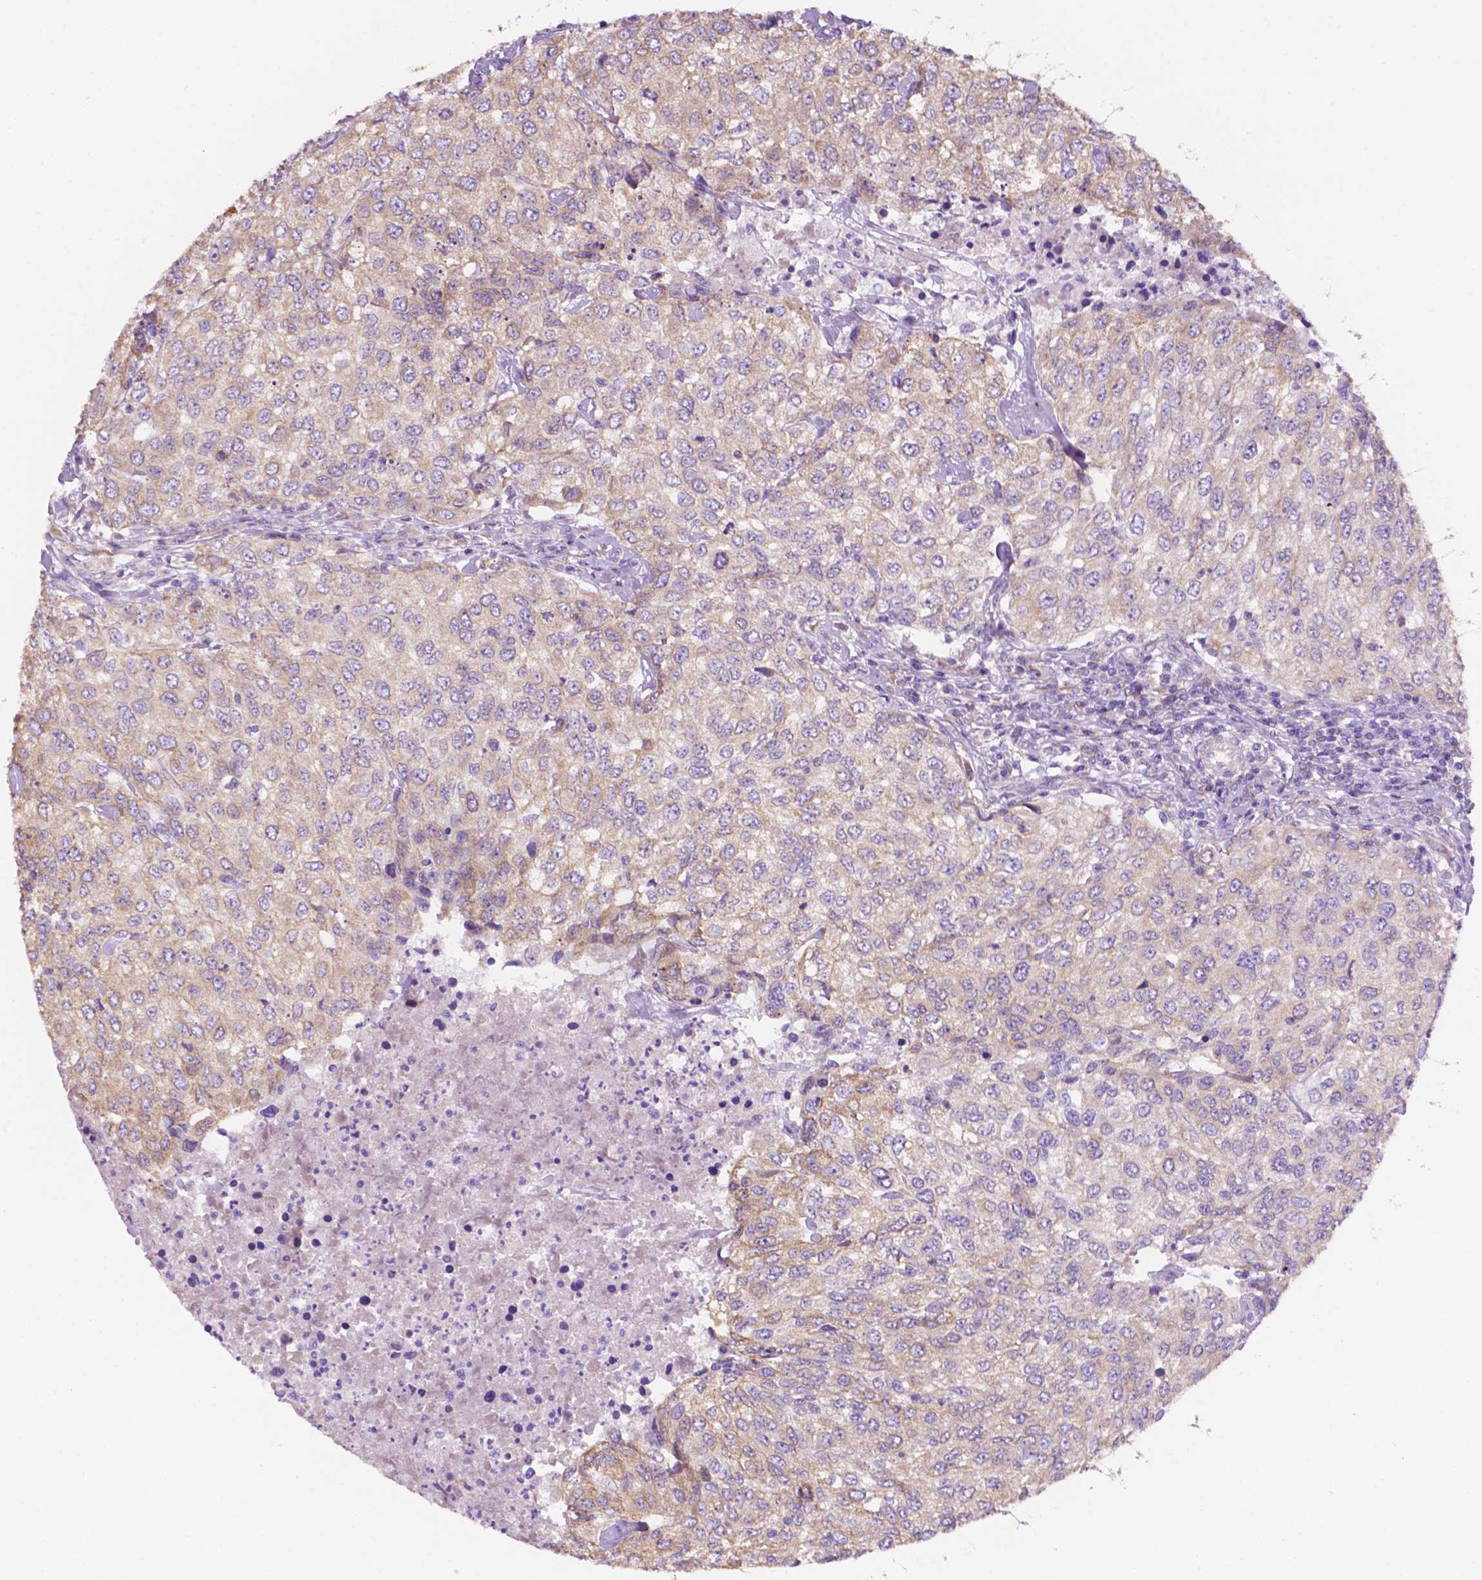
{"staining": {"intensity": "weak", "quantity": "25%-75%", "location": "cytoplasmic/membranous"}, "tissue": "urothelial cancer", "cell_type": "Tumor cells", "image_type": "cancer", "snomed": [{"axis": "morphology", "description": "Urothelial carcinoma, High grade"}, {"axis": "topography", "description": "Urinary bladder"}], "caption": "A brown stain highlights weak cytoplasmic/membranous expression of a protein in urothelial cancer tumor cells. (brown staining indicates protein expression, while blue staining denotes nuclei).", "gene": "CEACAM7", "patient": {"sex": "female", "age": 78}}